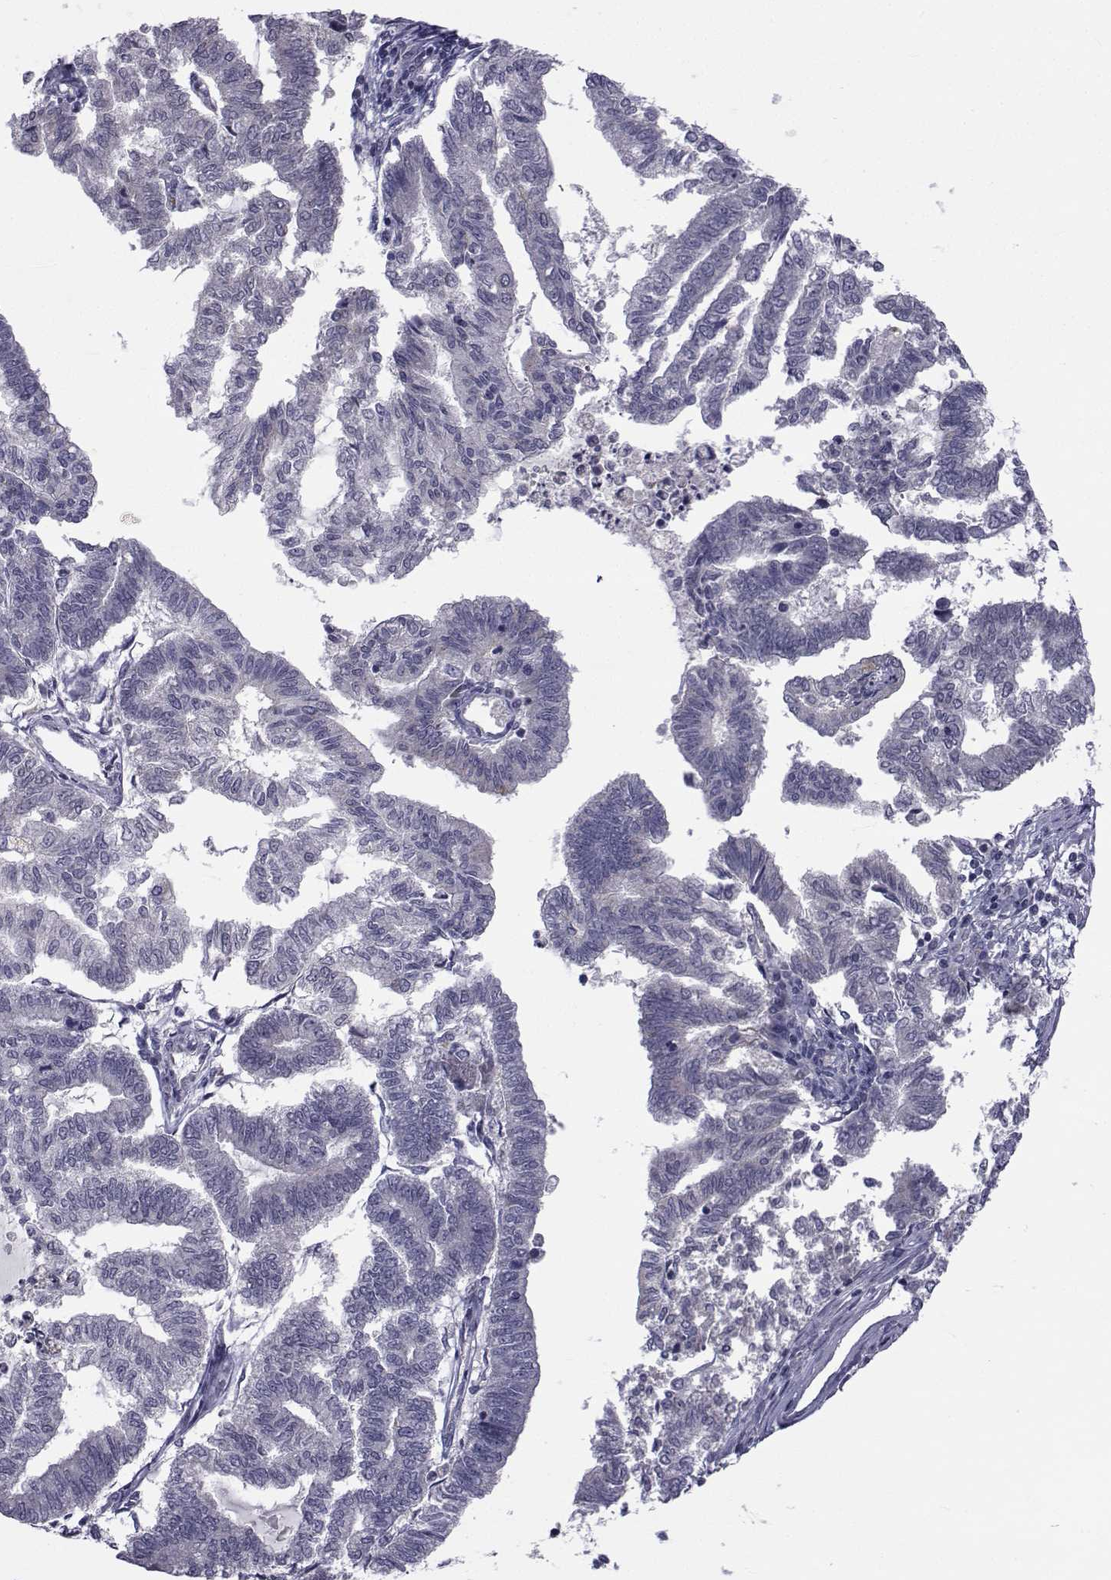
{"staining": {"intensity": "negative", "quantity": "none", "location": "none"}, "tissue": "endometrial cancer", "cell_type": "Tumor cells", "image_type": "cancer", "snomed": [{"axis": "morphology", "description": "Adenocarcinoma, NOS"}, {"axis": "topography", "description": "Endometrium"}], "caption": "IHC of endometrial cancer (adenocarcinoma) shows no expression in tumor cells.", "gene": "ANGPT1", "patient": {"sex": "female", "age": 79}}